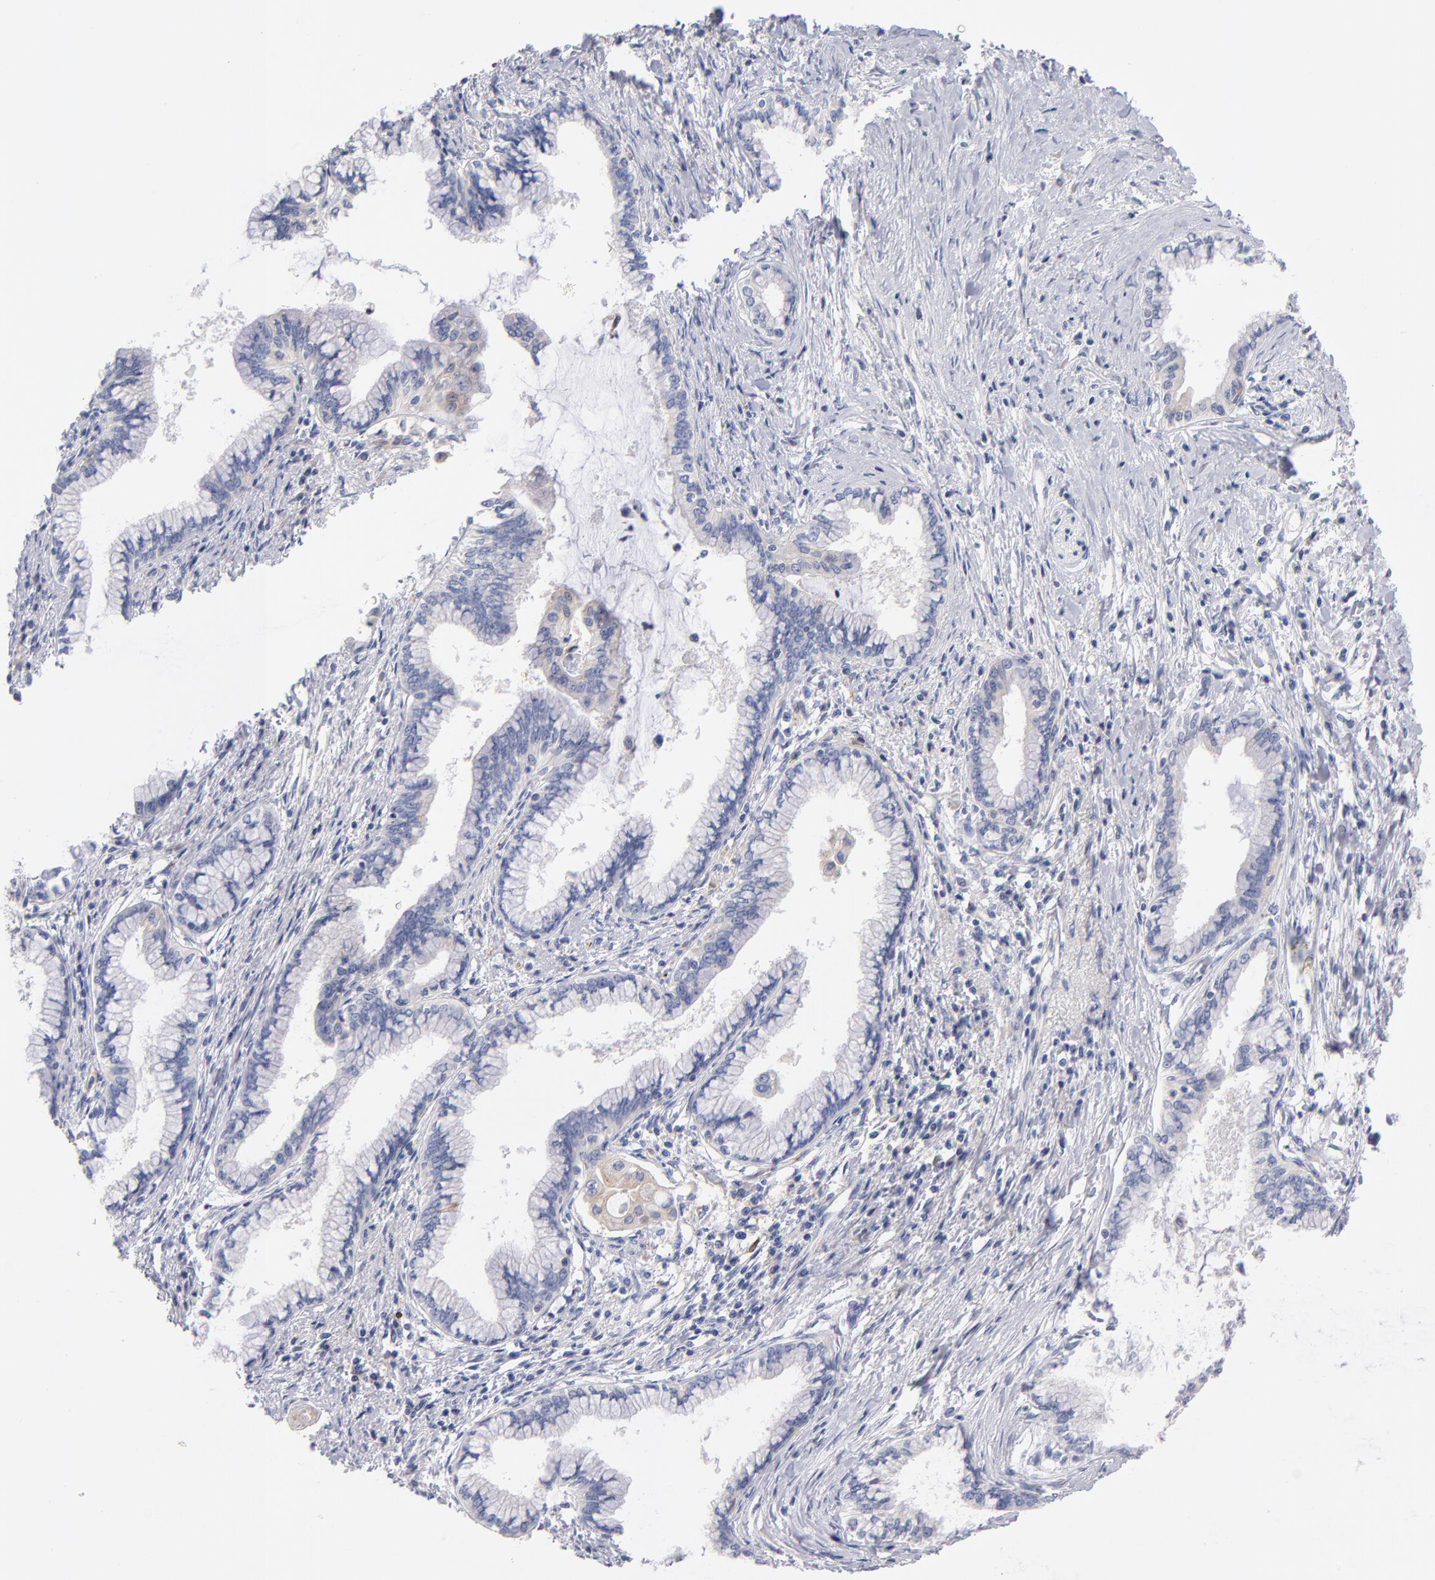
{"staining": {"intensity": "weak", "quantity": "25%-75%", "location": "cytoplasmic/membranous"}, "tissue": "pancreatic cancer", "cell_type": "Tumor cells", "image_type": "cancer", "snomed": [{"axis": "morphology", "description": "Adenocarcinoma, NOS"}, {"axis": "topography", "description": "Pancreas"}], "caption": "Tumor cells show weak cytoplasmic/membranous staining in approximately 25%-75% of cells in adenocarcinoma (pancreatic). The protein is shown in brown color, while the nuclei are stained blue.", "gene": "BID", "patient": {"sex": "female", "age": 64}}